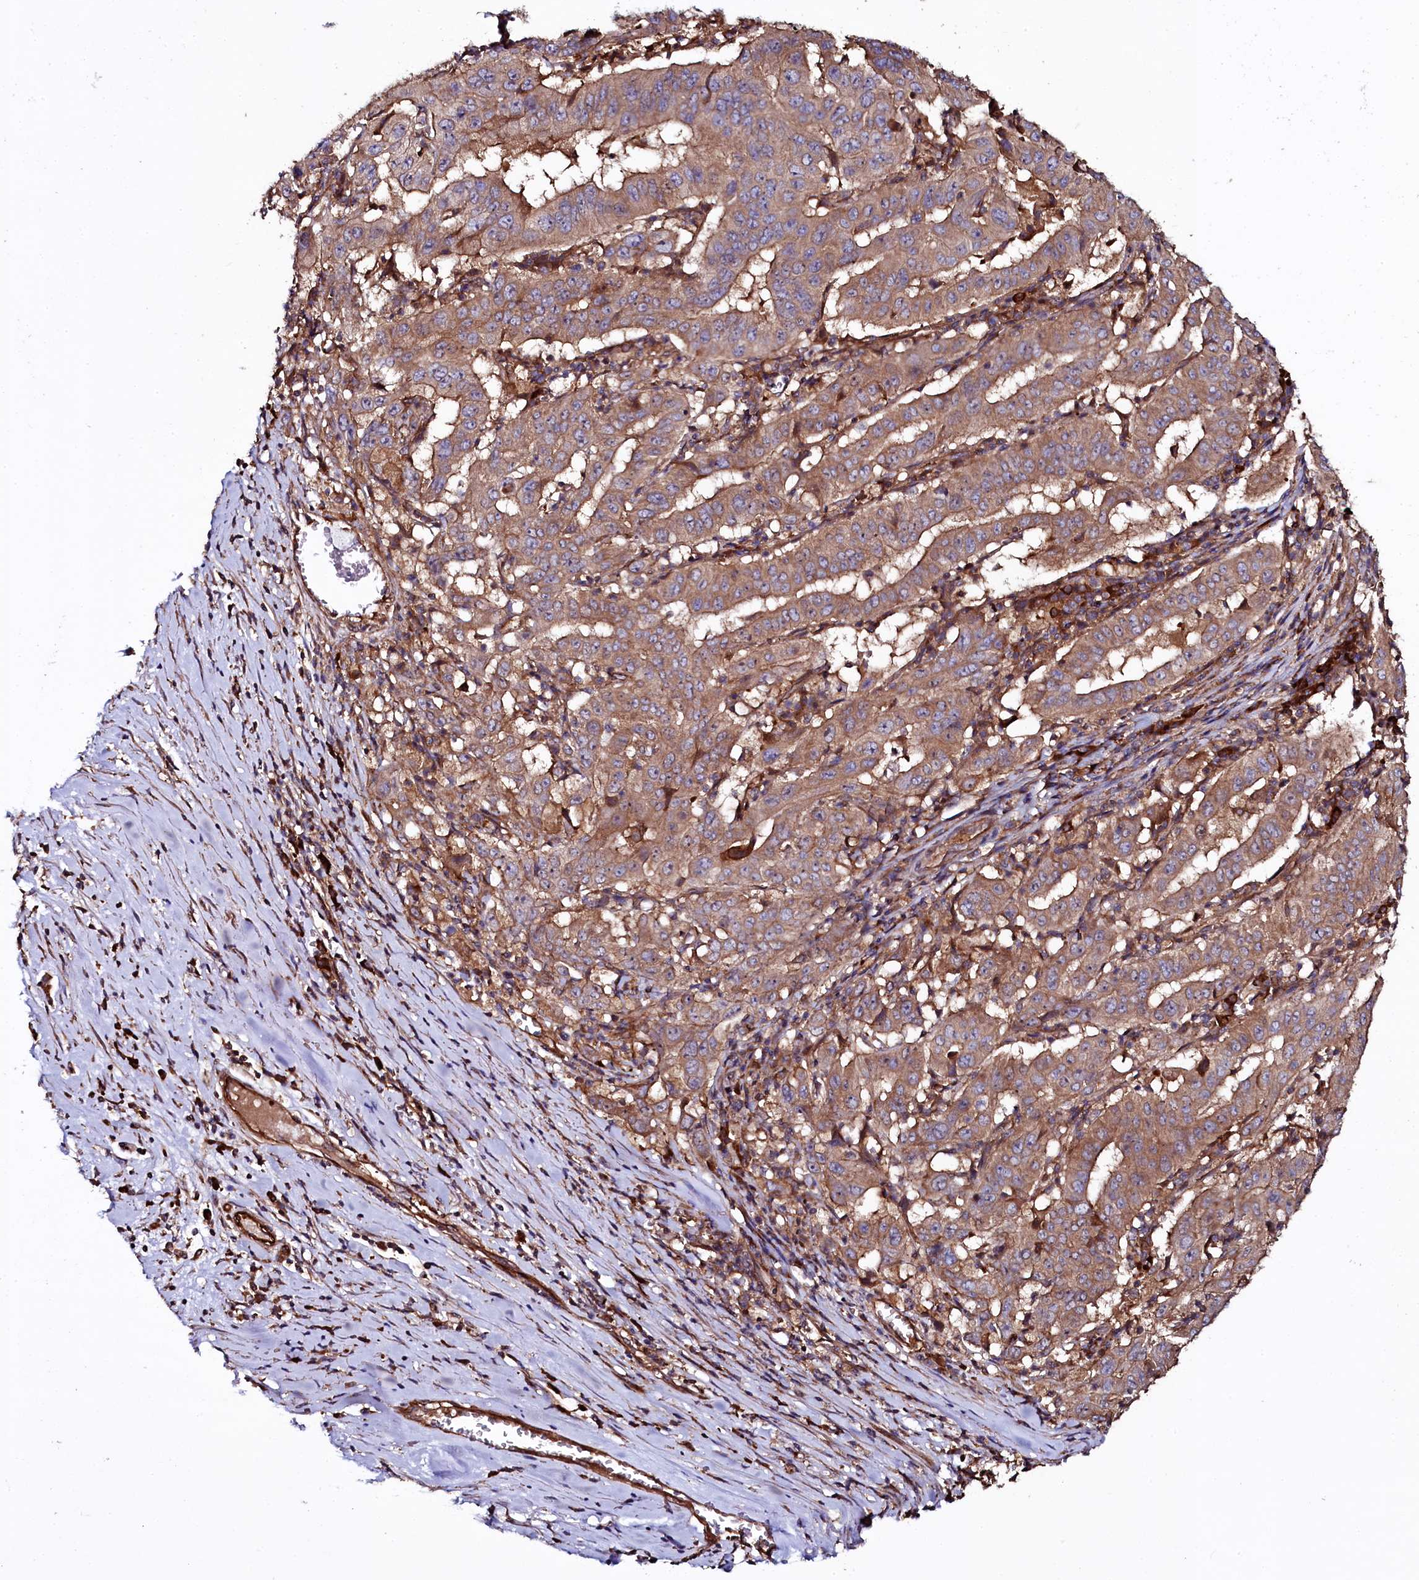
{"staining": {"intensity": "moderate", "quantity": ">75%", "location": "cytoplasmic/membranous"}, "tissue": "pancreatic cancer", "cell_type": "Tumor cells", "image_type": "cancer", "snomed": [{"axis": "morphology", "description": "Adenocarcinoma, NOS"}, {"axis": "topography", "description": "Pancreas"}], "caption": "Immunohistochemical staining of human pancreatic cancer (adenocarcinoma) shows moderate cytoplasmic/membranous protein staining in about >75% of tumor cells.", "gene": "USPL1", "patient": {"sex": "male", "age": 63}}